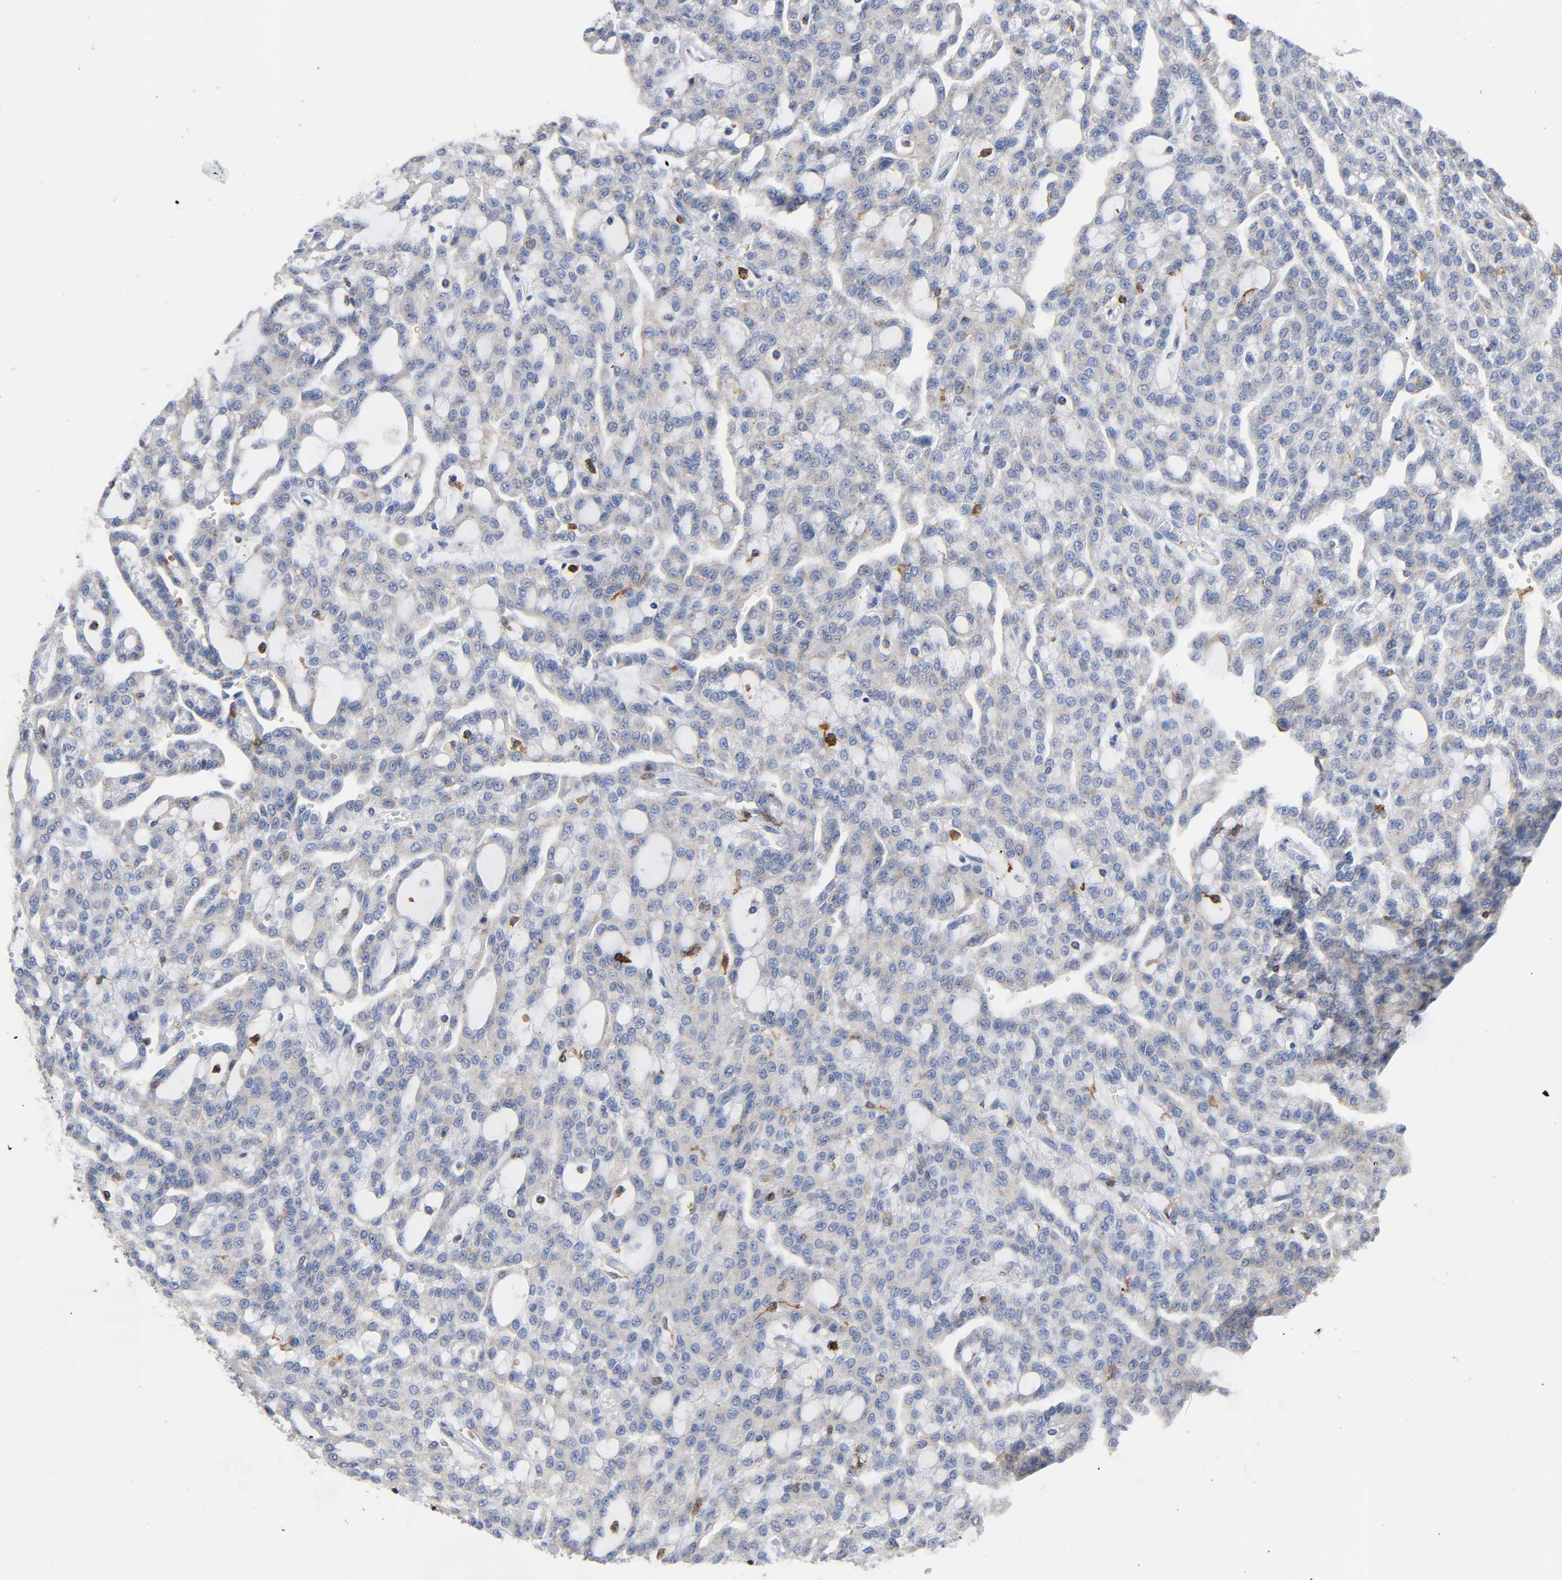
{"staining": {"intensity": "weak", "quantity": "<25%", "location": "cytoplasmic/membranous"}, "tissue": "renal cancer", "cell_type": "Tumor cells", "image_type": "cancer", "snomed": [{"axis": "morphology", "description": "Adenocarcinoma, NOS"}, {"axis": "topography", "description": "Kidney"}], "caption": "IHC histopathology image of renal cancer (adenocarcinoma) stained for a protein (brown), which exhibits no positivity in tumor cells.", "gene": "CAPN10", "patient": {"sex": "male", "age": 63}}